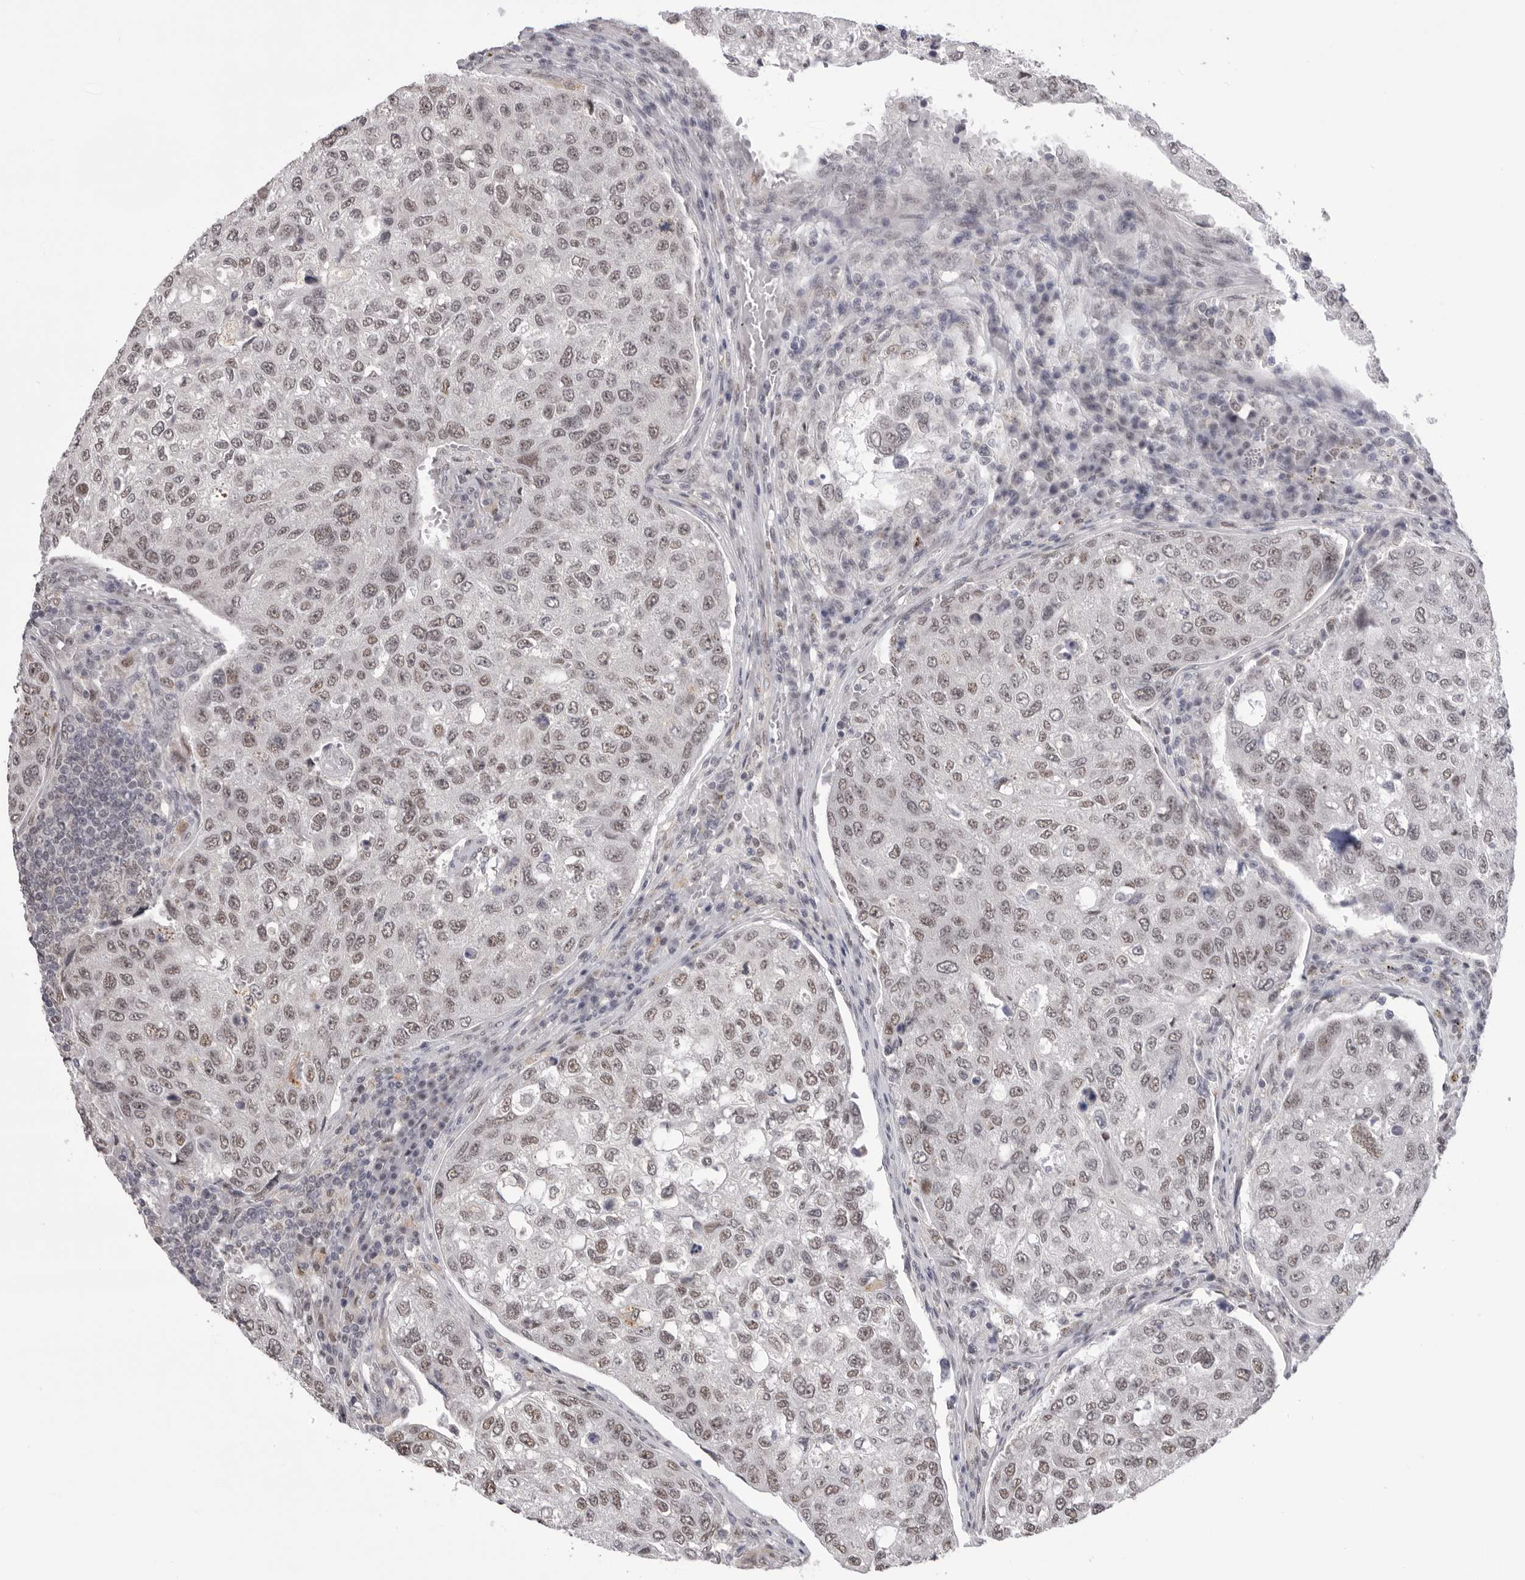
{"staining": {"intensity": "moderate", "quantity": "25%-75%", "location": "nuclear"}, "tissue": "urothelial cancer", "cell_type": "Tumor cells", "image_type": "cancer", "snomed": [{"axis": "morphology", "description": "Urothelial carcinoma, High grade"}, {"axis": "topography", "description": "Lymph node"}, {"axis": "topography", "description": "Urinary bladder"}], "caption": "Approximately 25%-75% of tumor cells in urothelial cancer reveal moderate nuclear protein positivity as visualized by brown immunohistochemical staining.", "gene": "BCLAF3", "patient": {"sex": "male", "age": 51}}